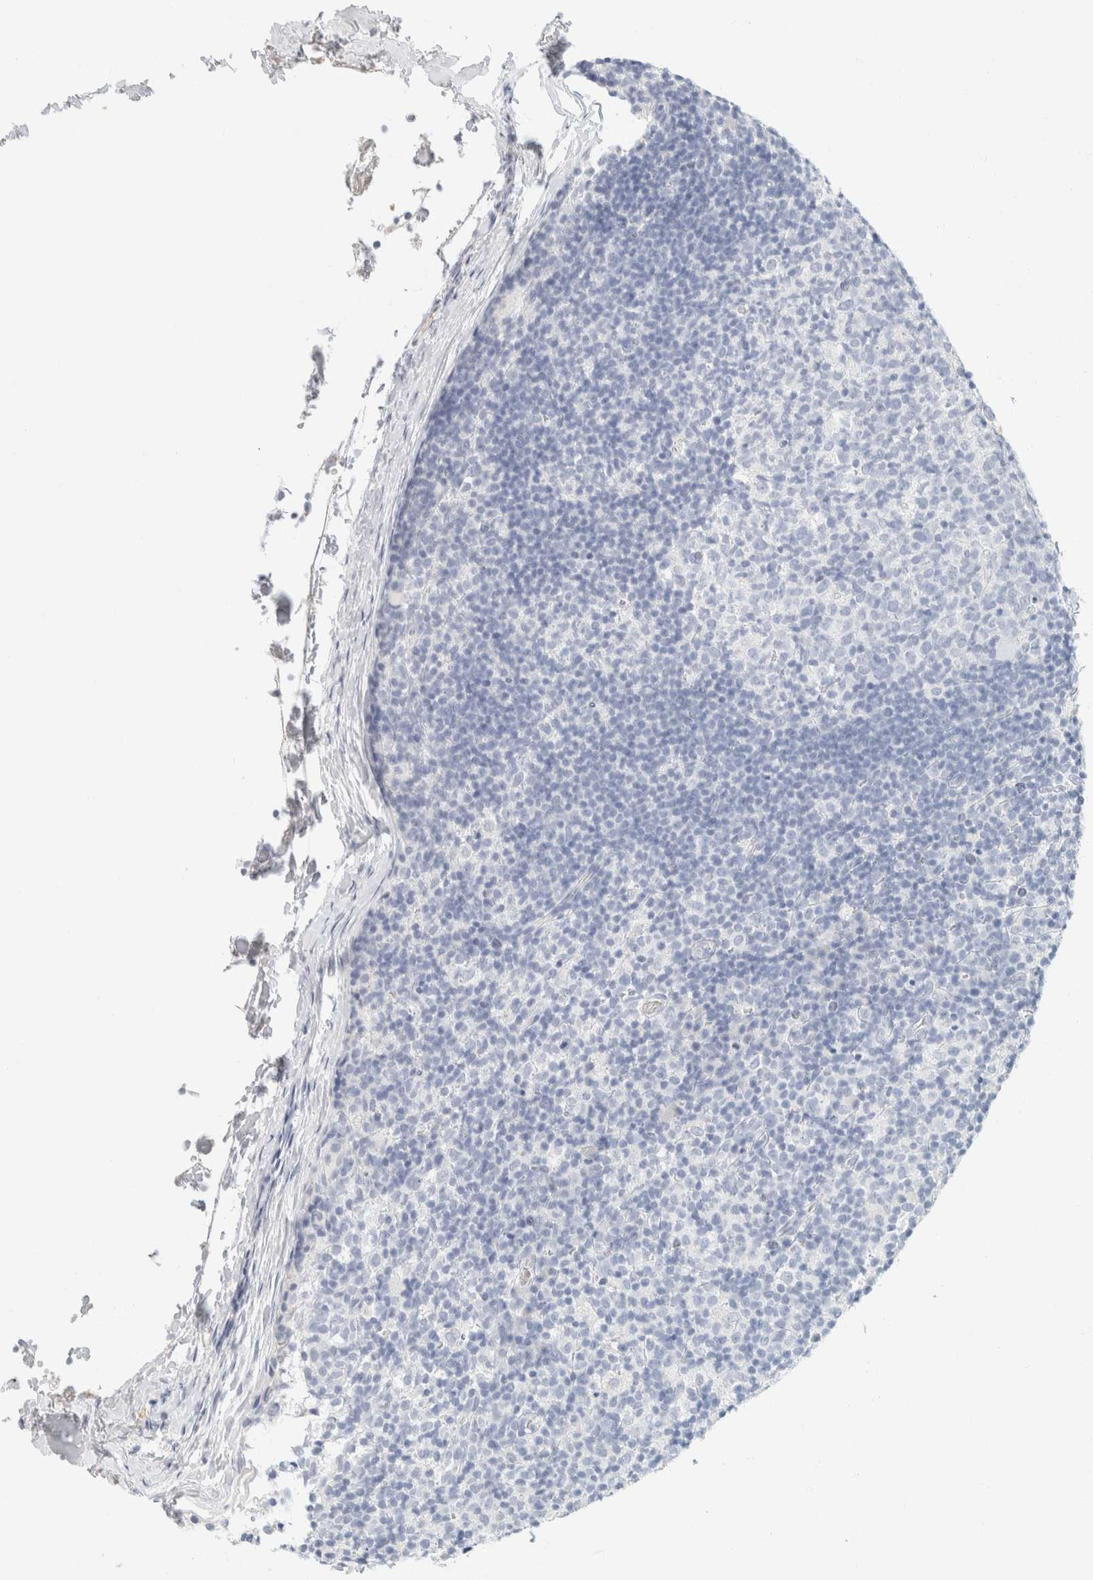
{"staining": {"intensity": "negative", "quantity": "none", "location": "none"}, "tissue": "lymph node", "cell_type": "Germinal center cells", "image_type": "normal", "snomed": [{"axis": "morphology", "description": "Normal tissue, NOS"}, {"axis": "morphology", "description": "Inflammation, NOS"}, {"axis": "topography", "description": "Lymph node"}], "caption": "Immunohistochemistry of normal human lymph node exhibits no staining in germinal center cells.", "gene": "KRT20", "patient": {"sex": "male", "age": 55}}